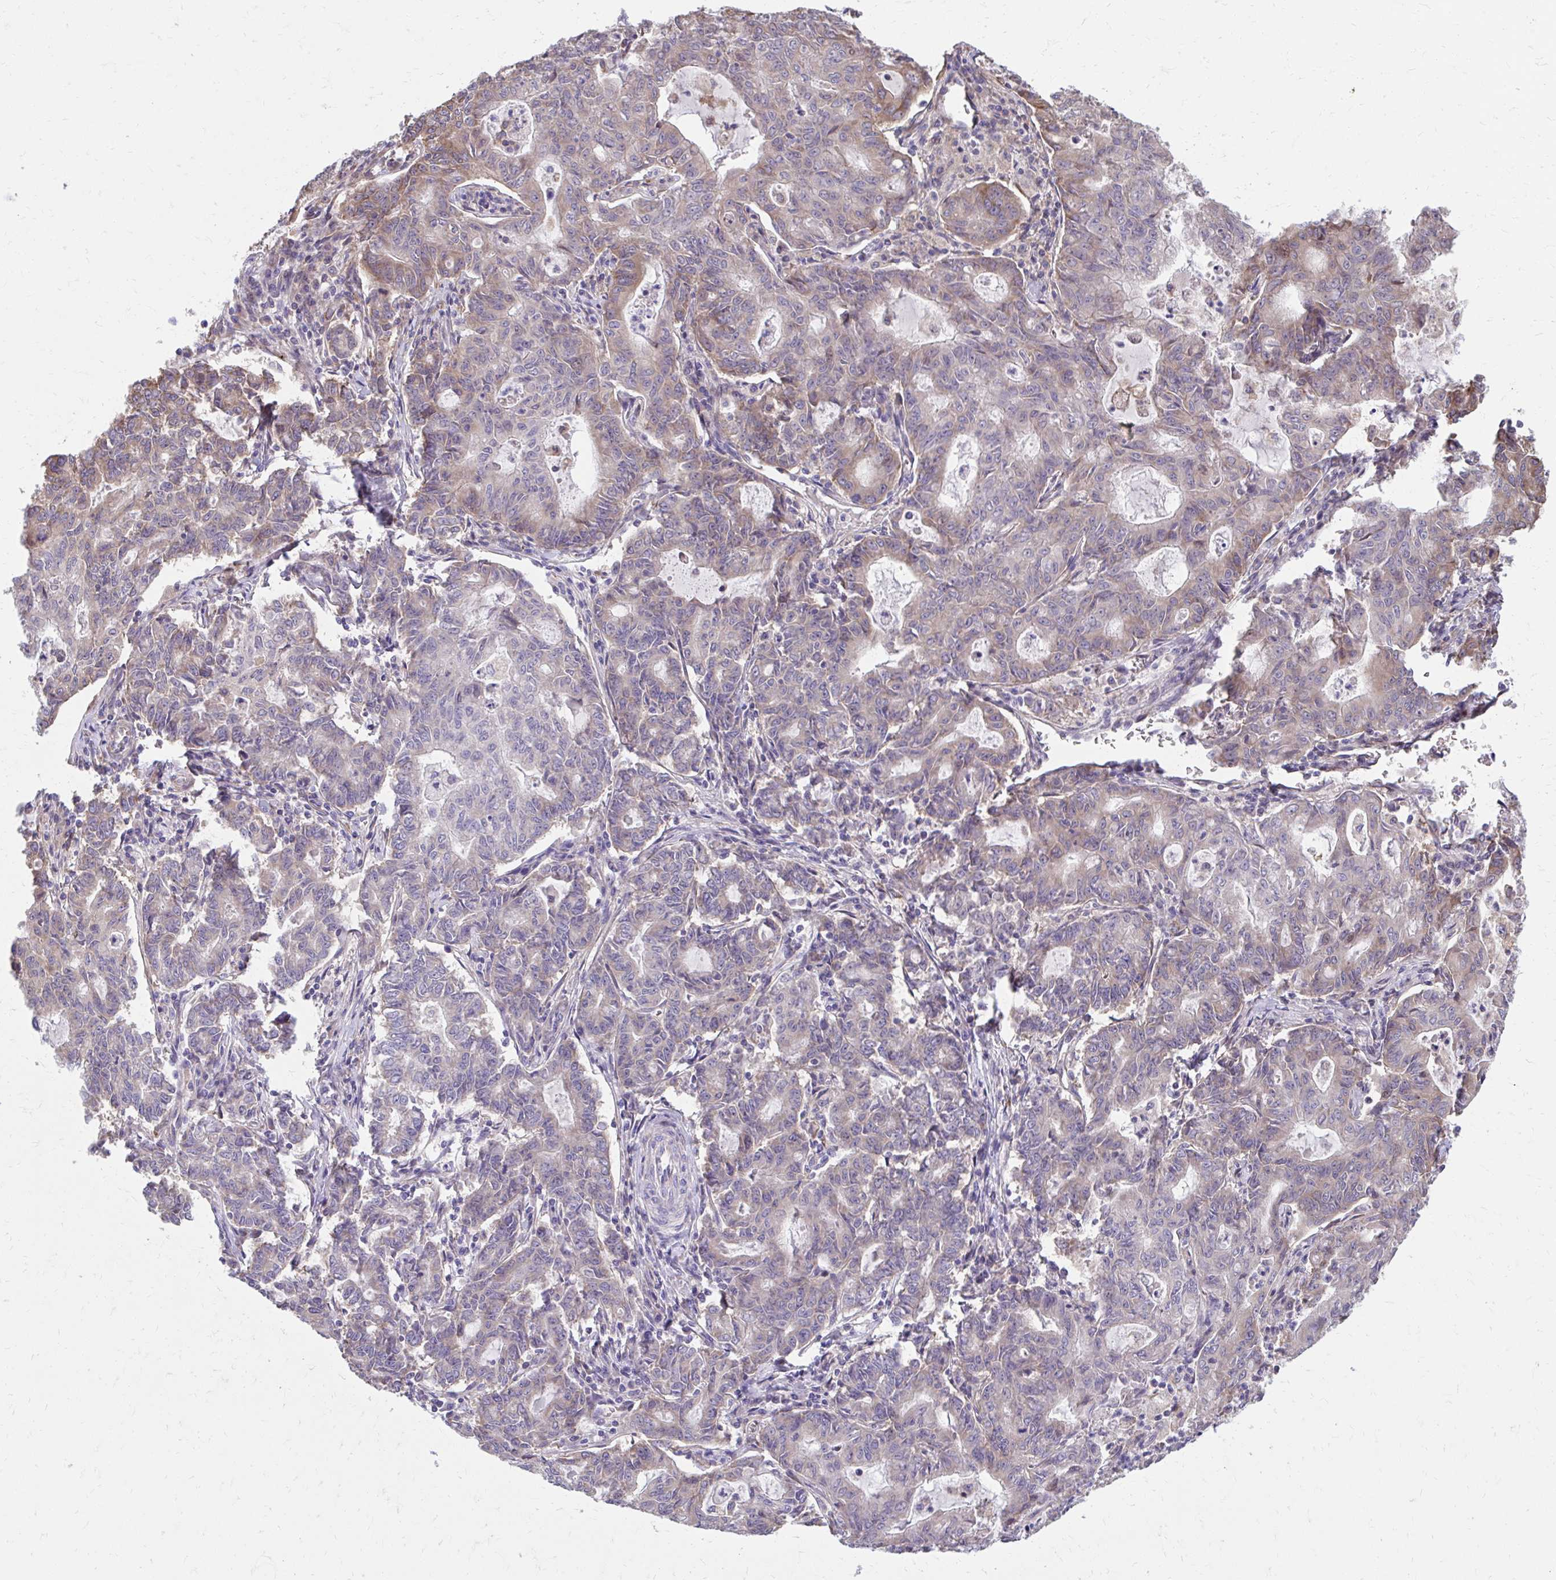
{"staining": {"intensity": "weak", "quantity": "25%-75%", "location": "cytoplasmic/membranous"}, "tissue": "stomach cancer", "cell_type": "Tumor cells", "image_type": "cancer", "snomed": [{"axis": "morphology", "description": "Adenocarcinoma, NOS"}, {"axis": "topography", "description": "Stomach, upper"}], "caption": "IHC of human stomach cancer demonstrates low levels of weak cytoplasmic/membranous positivity in about 25%-75% of tumor cells. (DAB (3,3'-diaminobenzidine) IHC, brown staining for protein, blue staining for nuclei).", "gene": "ZNF778", "patient": {"sex": "female", "age": 79}}